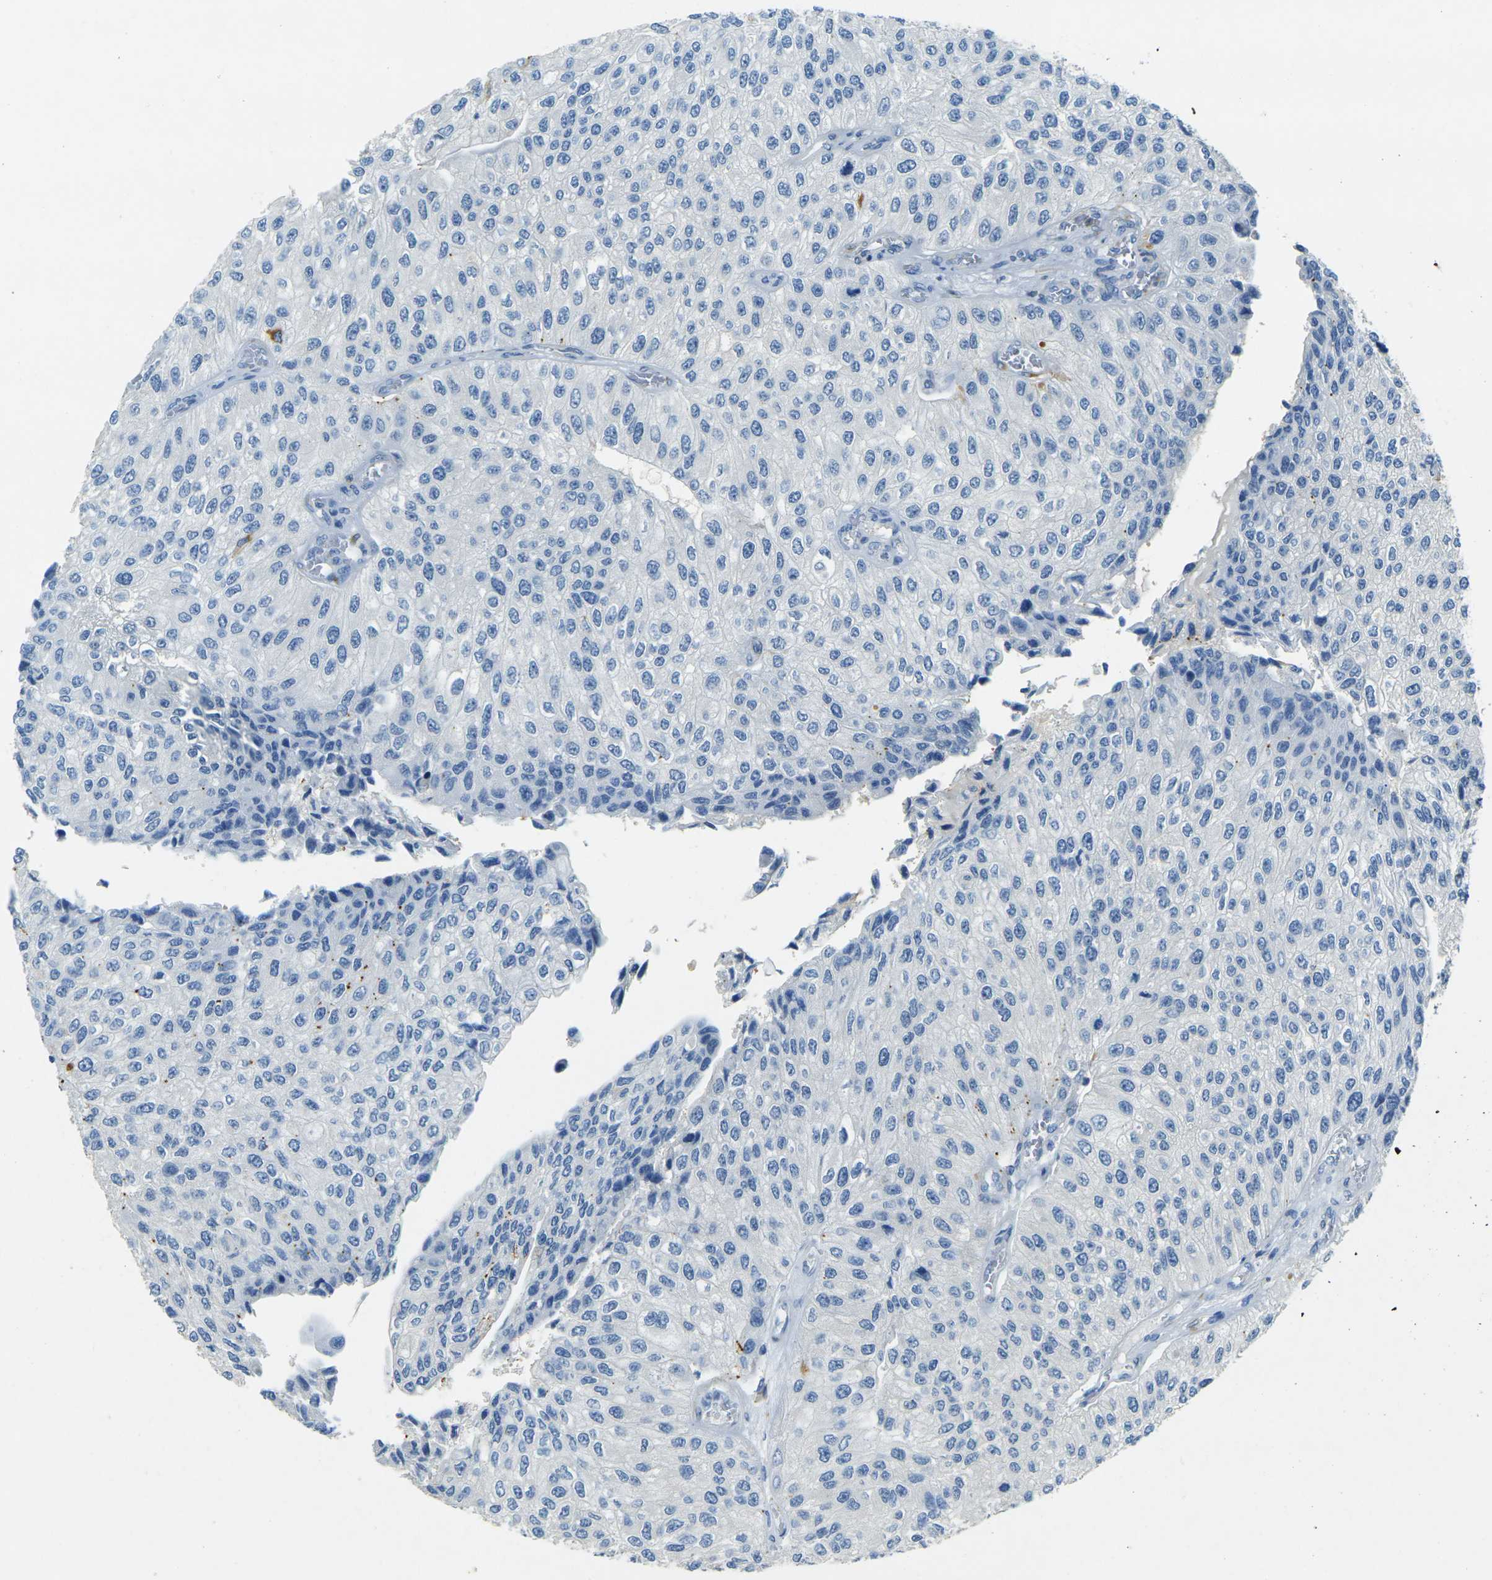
{"staining": {"intensity": "negative", "quantity": "none", "location": "none"}, "tissue": "urothelial cancer", "cell_type": "Tumor cells", "image_type": "cancer", "snomed": [{"axis": "morphology", "description": "Urothelial carcinoma, High grade"}, {"axis": "topography", "description": "Kidney"}, {"axis": "topography", "description": "Urinary bladder"}], "caption": "There is no significant expression in tumor cells of urothelial cancer. (Stains: DAB (3,3'-diaminobenzidine) immunohistochemistry with hematoxylin counter stain, Microscopy: brightfield microscopy at high magnification).", "gene": "SORT1", "patient": {"sex": "male", "age": 77}}